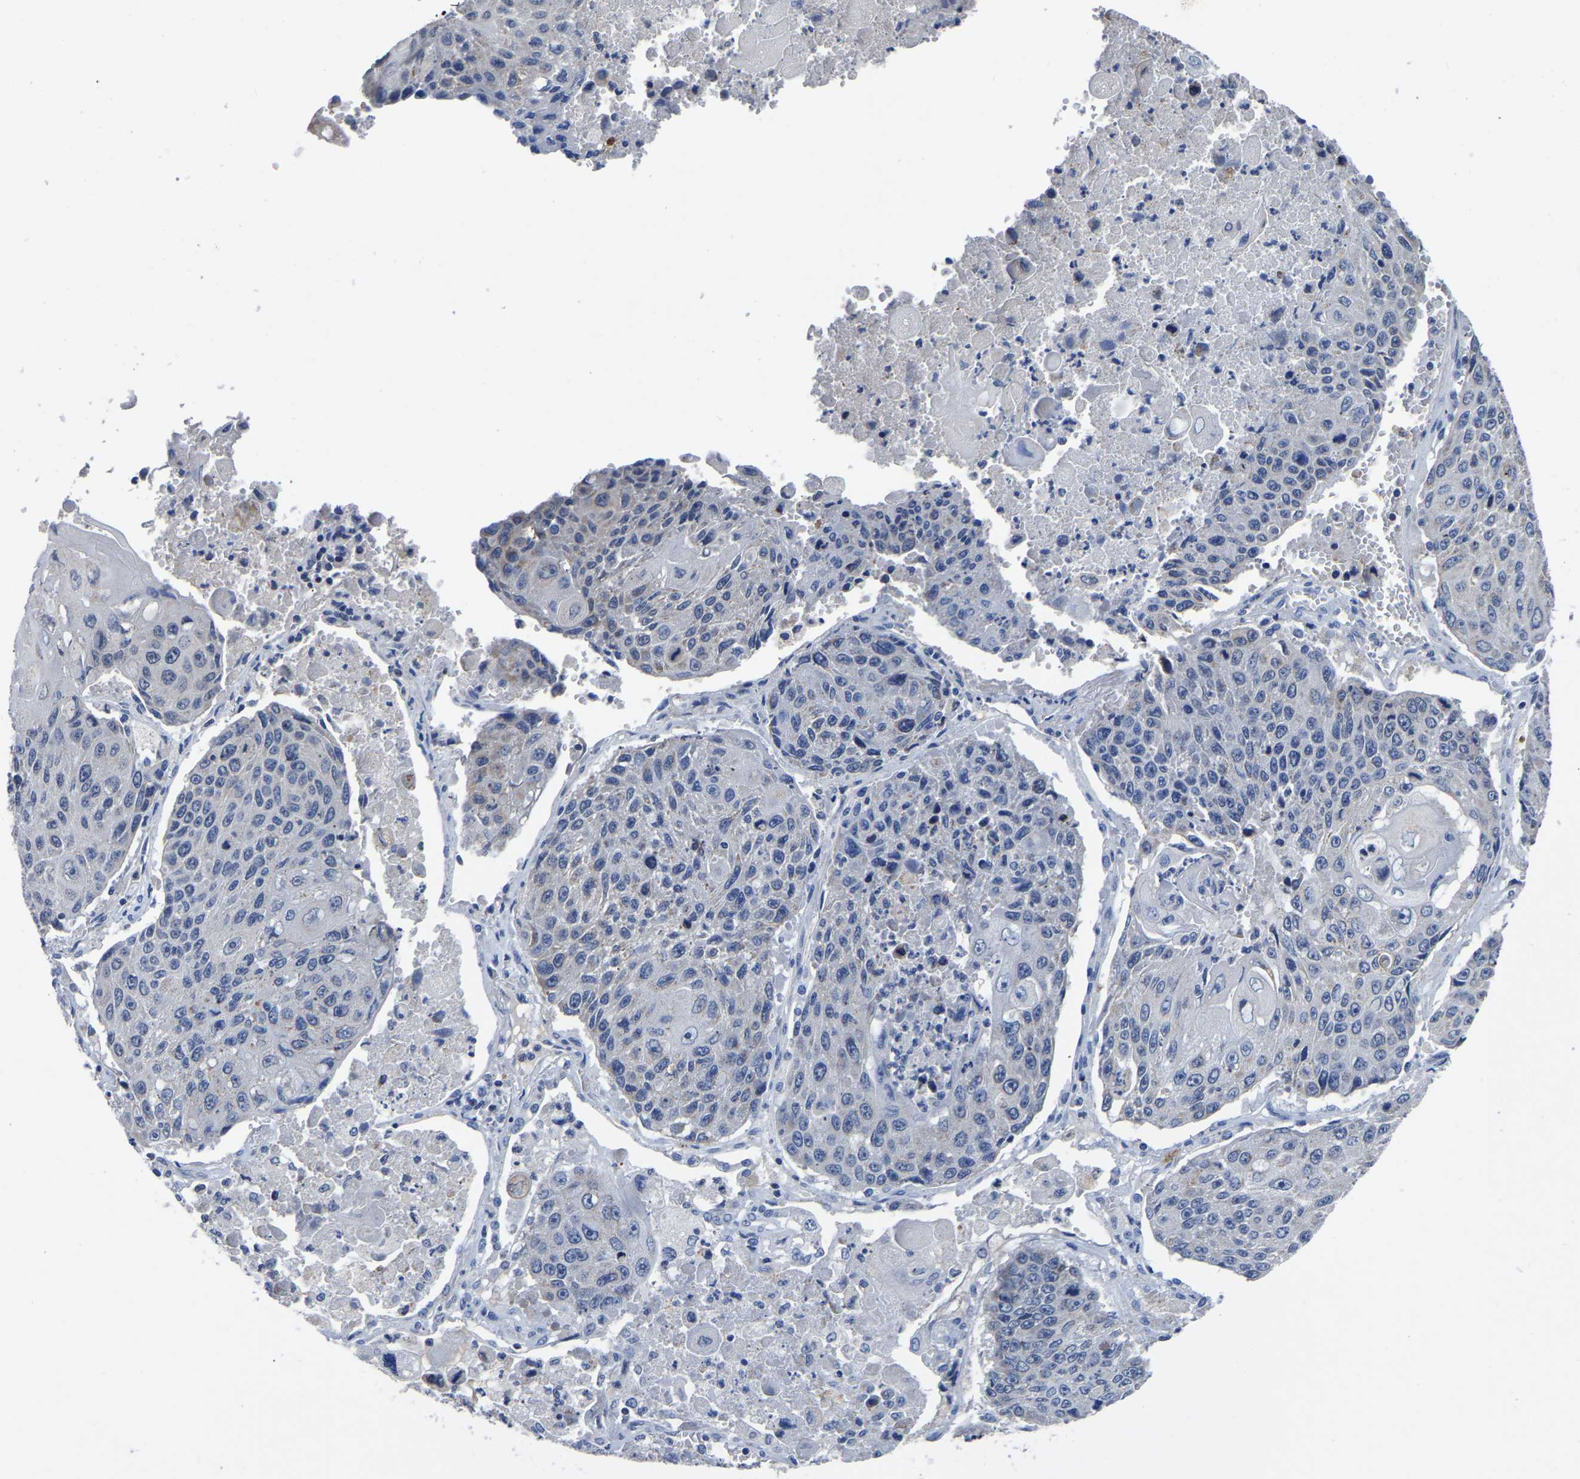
{"staining": {"intensity": "negative", "quantity": "none", "location": "none"}, "tissue": "lung cancer", "cell_type": "Tumor cells", "image_type": "cancer", "snomed": [{"axis": "morphology", "description": "Squamous cell carcinoma, NOS"}, {"axis": "topography", "description": "Lung"}], "caption": "The IHC micrograph has no significant staining in tumor cells of lung cancer tissue. Nuclei are stained in blue.", "gene": "FGD5", "patient": {"sex": "male", "age": 61}}